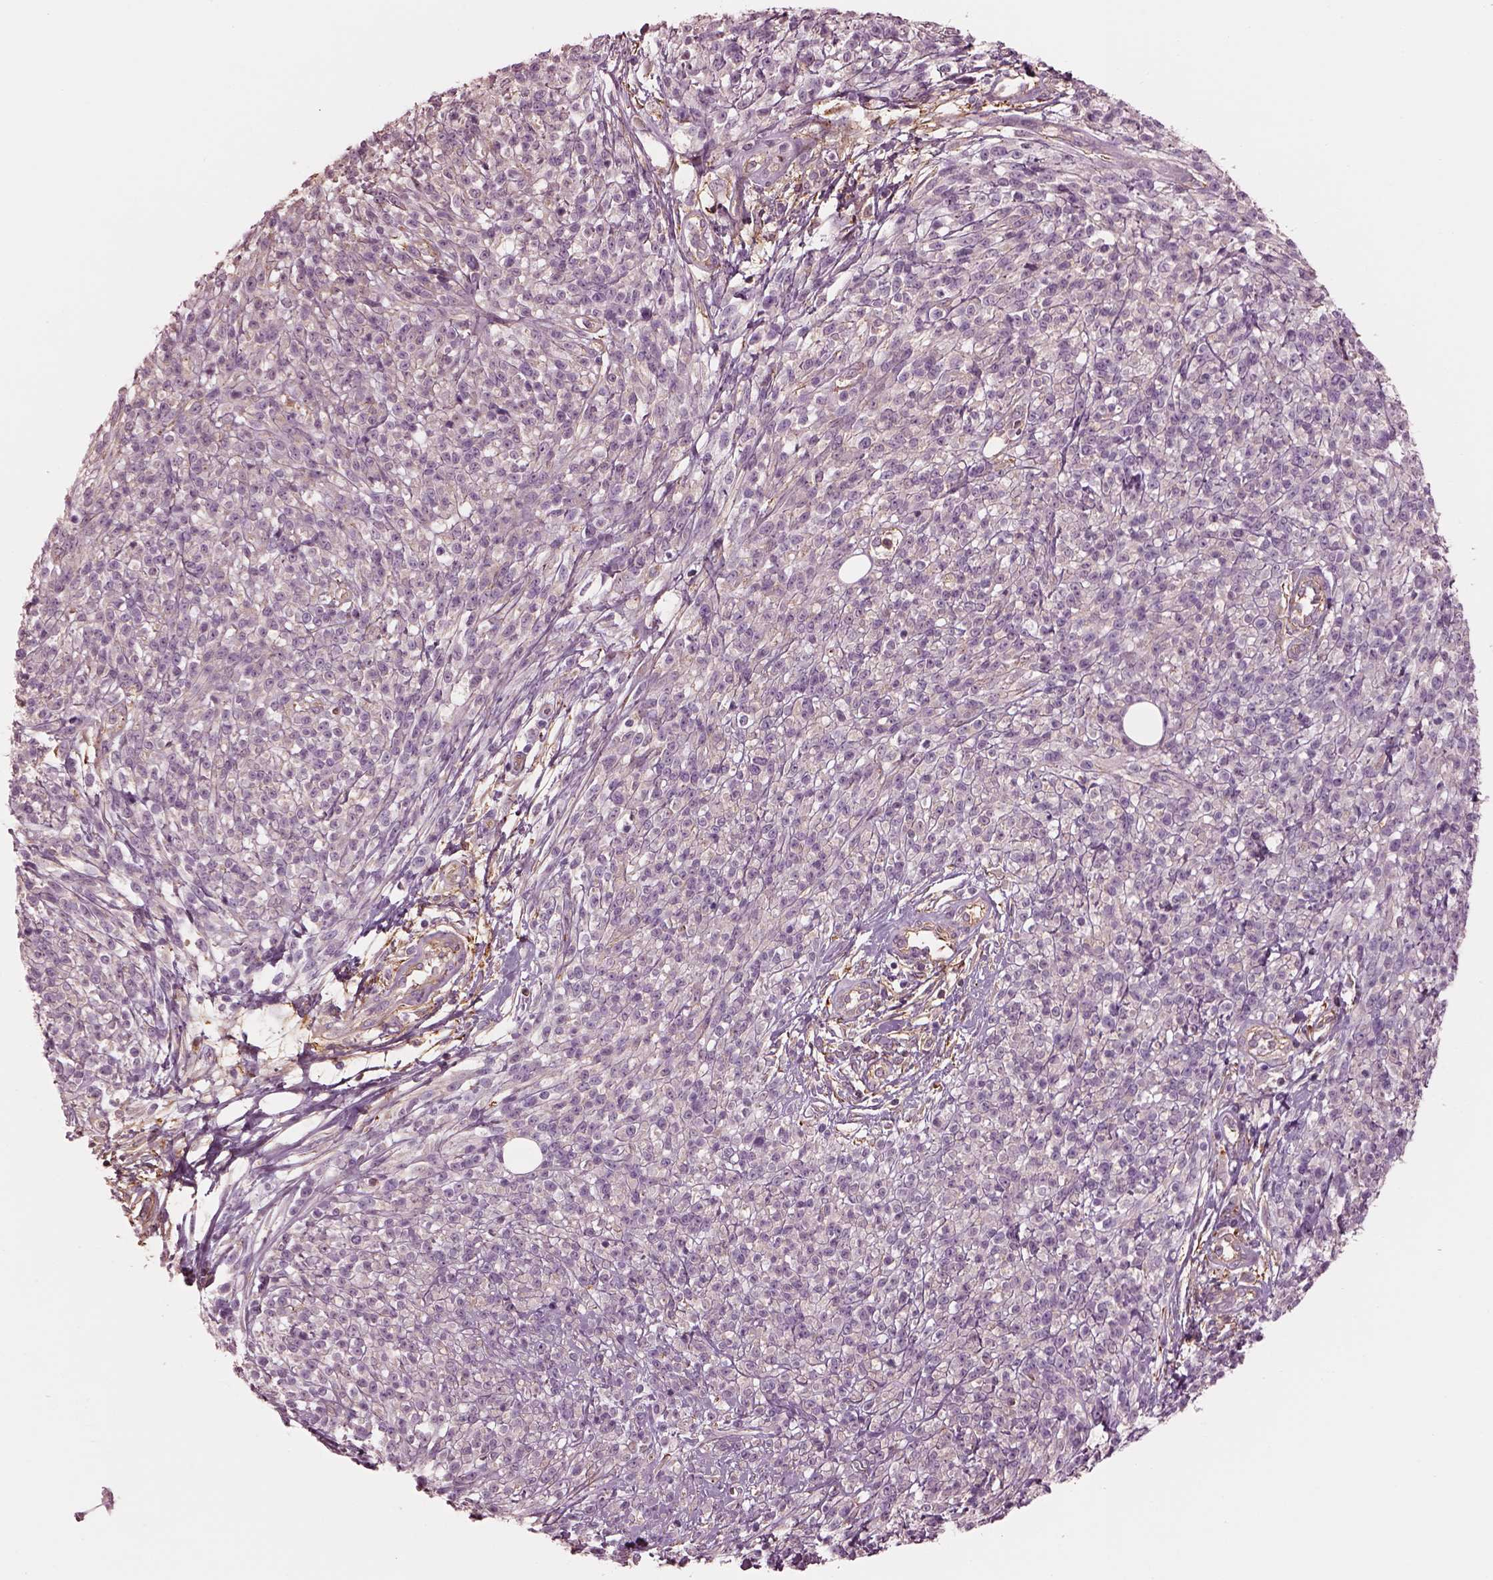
{"staining": {"intensity": "negative", "quantity": "none", "location": "none"}, "tissue": "melanoma", "cell_type": "Tumor cells", "image_type": "cancer", "snomed": [{"axis": "morphology", "description": "Malignant melanoma, NOS"}, {"axis": "topography", "description": "Skin"}, {"axis": "topography", "description": "Skin of trunk"}], "caption": "A photomicrograph of melanoma stained for a protein displays no brown staining in tumor cells.", "gene": "ELAPOR1", "patient": {"sex": "male", "age": 74}}